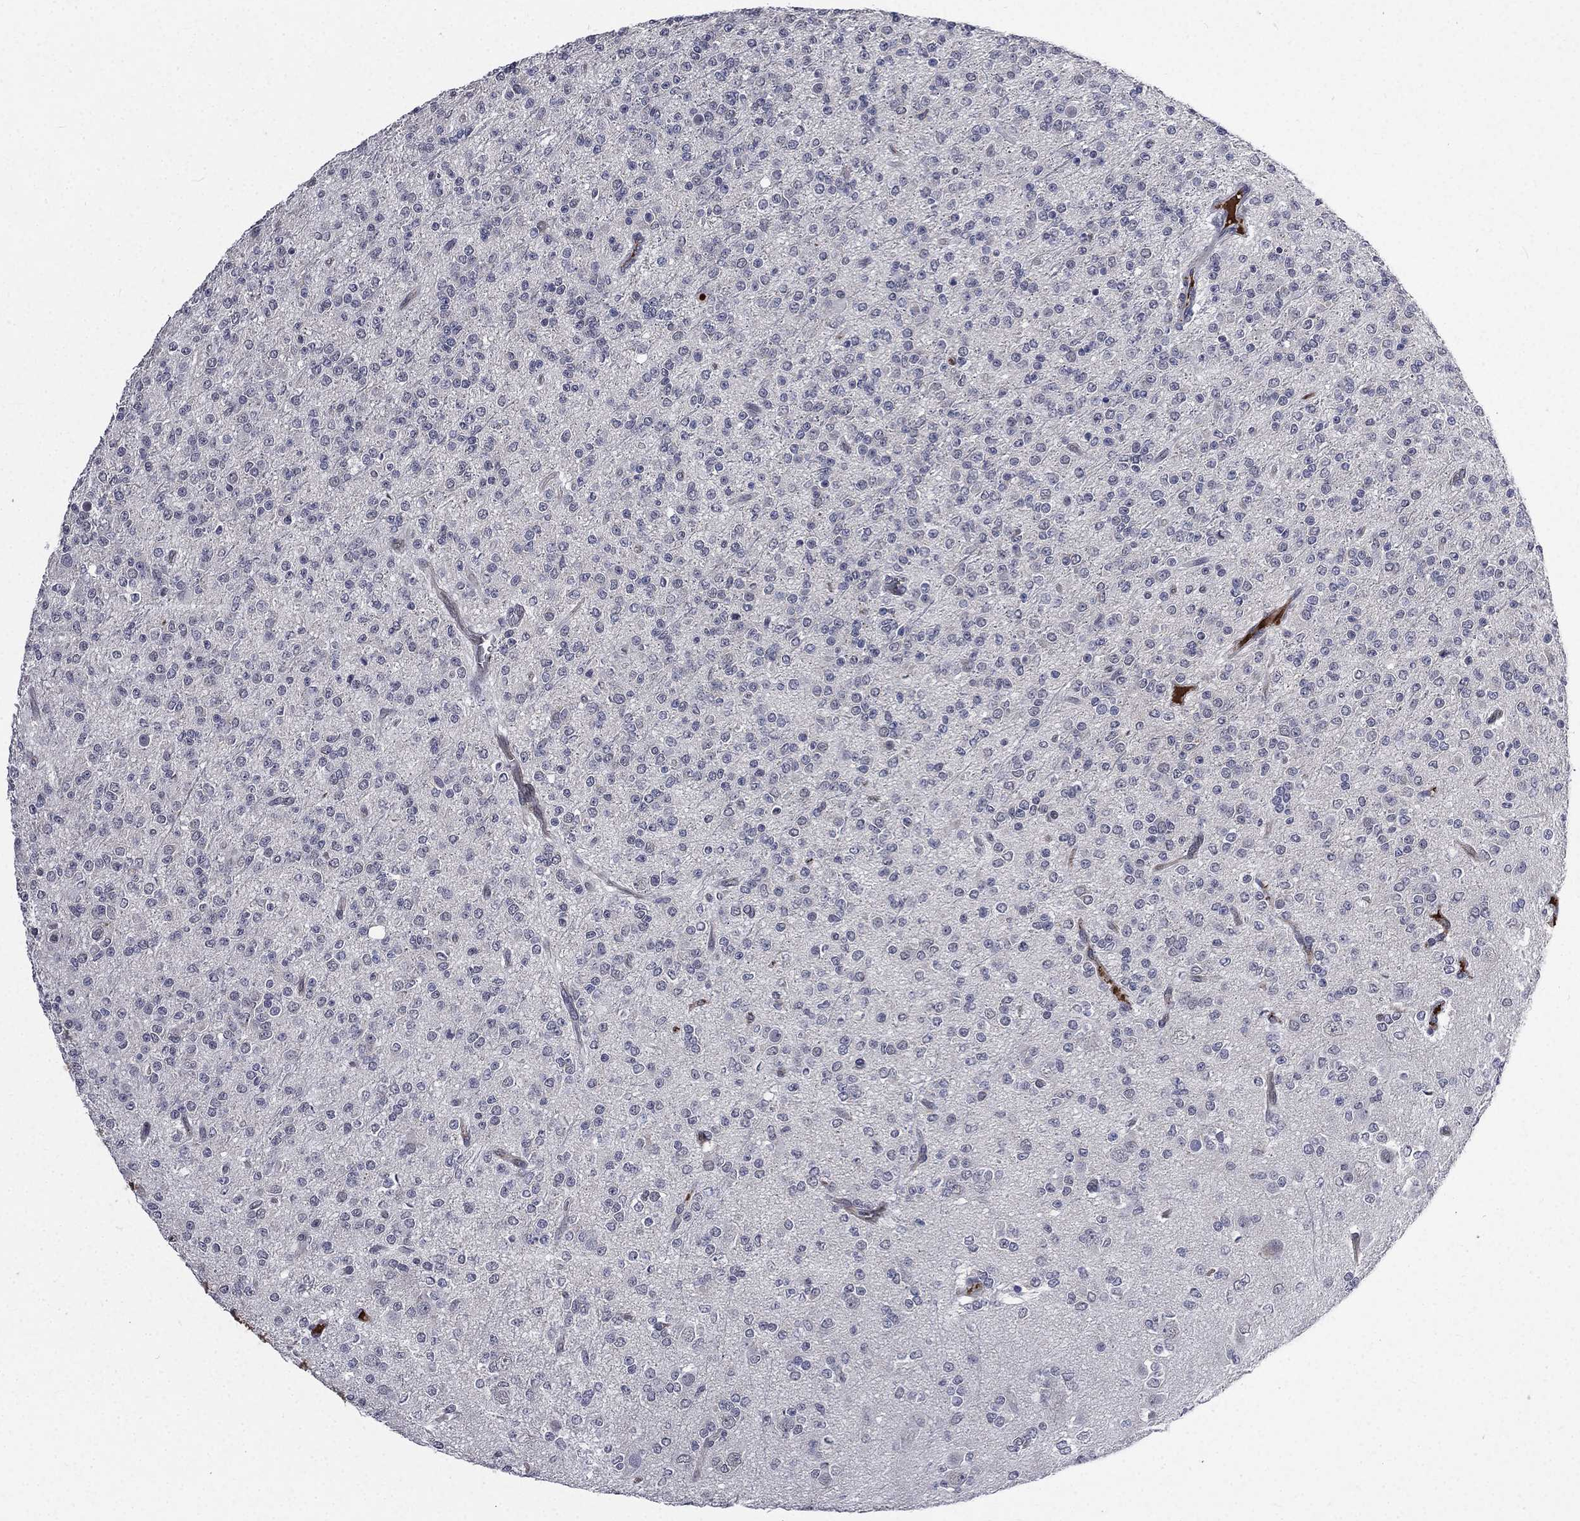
{"staining": {"intensity": "negative", "quantity": "none", "location": "none"}, "tissue": "glioma", "cell_type": "Tumor cells", "image_type": "cancer", "snomed": [{"axis": "morphology", "description": "Glioma, malignant, Low grade"}, {"axis": "topography", "description": "Brain"}], "caption": "Micrograph shows no protein positivity in tumor cells of glioma tissue. Nuclei are stained in blue.", "gene": "FGG", "patient": {"sex": "male", "age": 27}}